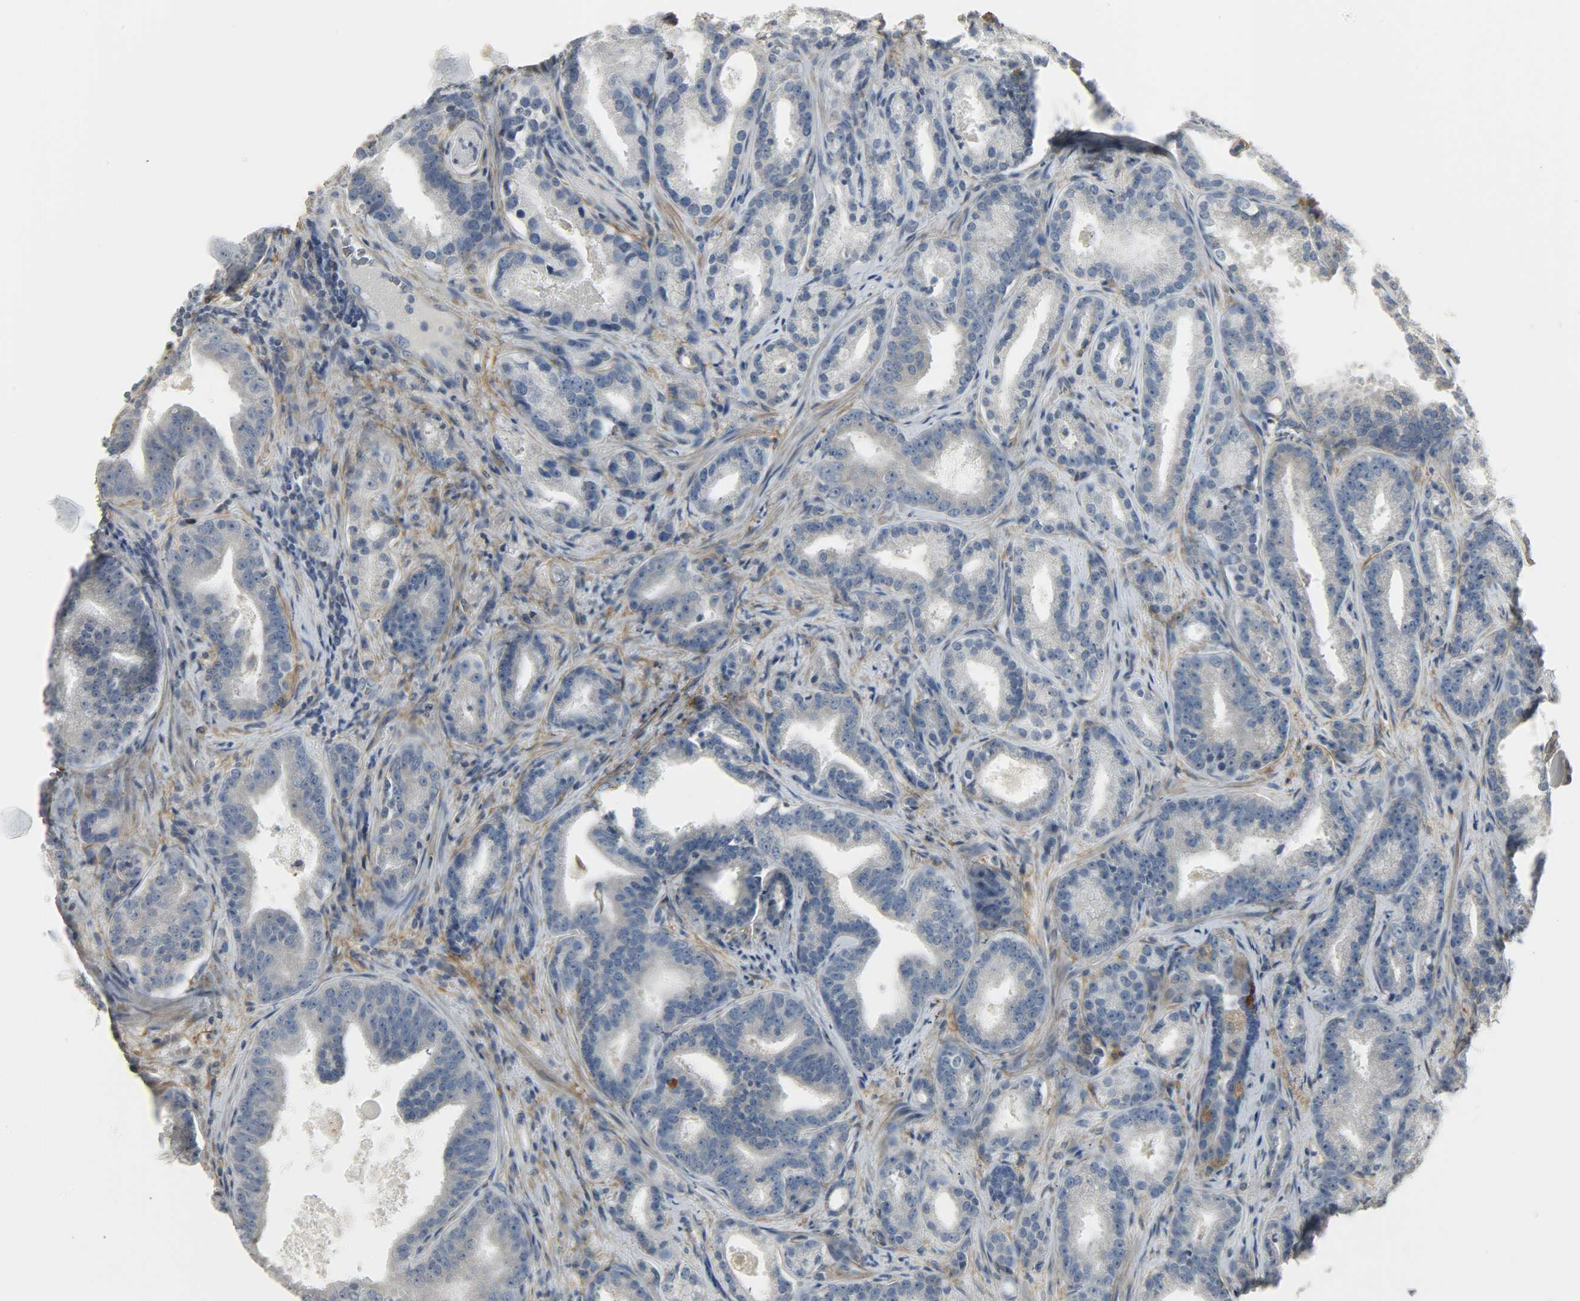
{"staining": {"intensity": "negative", "quantity": "none", "location": "none"}, "tissue": "prostate cancer", "cell_type": "Tumor cells", "image_type": "cancer", "snomed": [{"axis": "morphology", "description": "Adenocarcinoma, Low grade"}, {"axis": "topography", "description": "Prostate"}], "caption": "High magnification brightfield microscopy of prostate cancer stained with DAB (3,3'-diaminobenzidine) (brown) and counterstained with hematoxylin (blue): tumor cells show no significant positivity.", "gene": "ENPEP", "patient": {"sex": "male", "age": 63}}